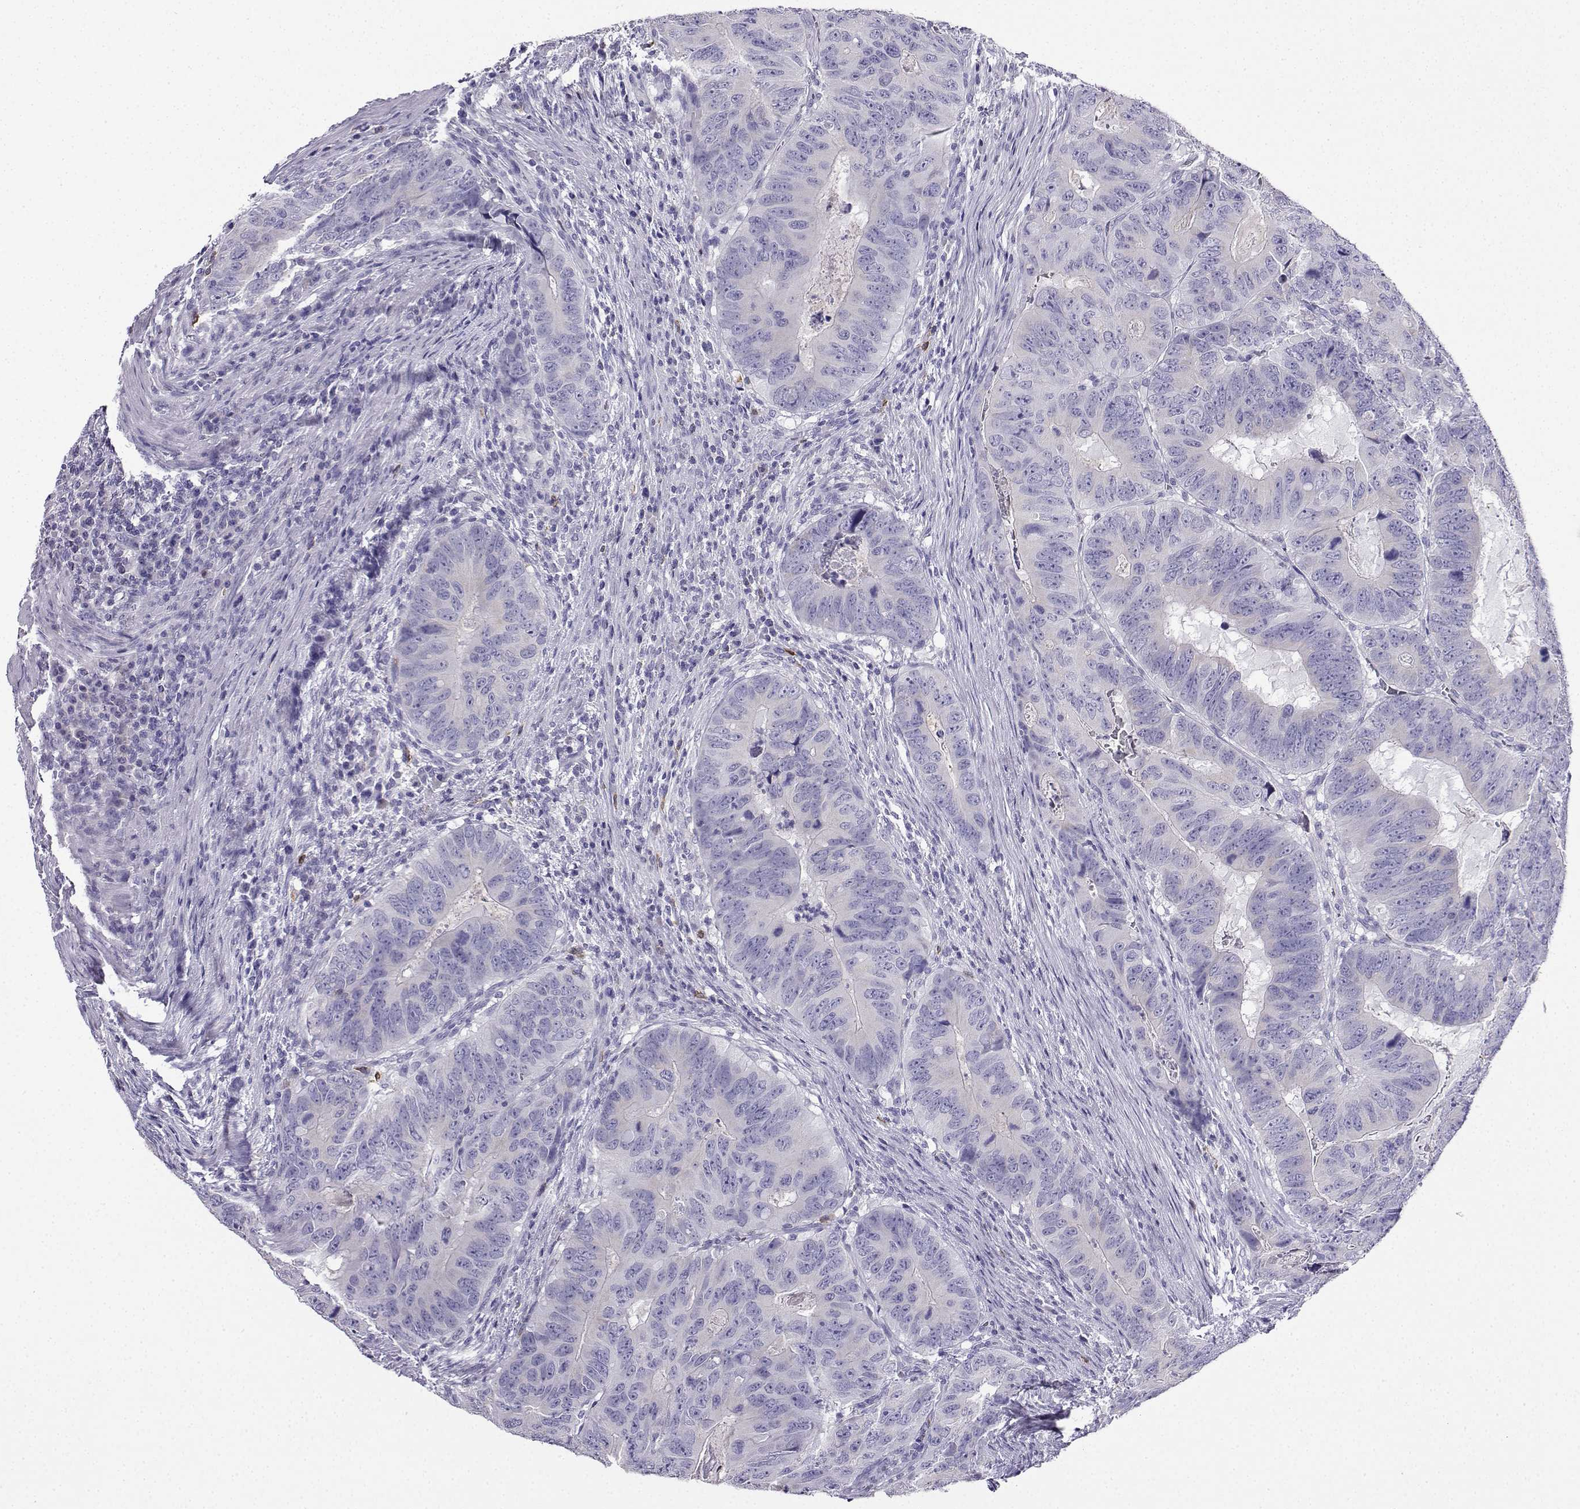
{"staining": {"intensity": "negative", "quantity": "none", "location": "none"}, "tissue": "colorectal cancer", "cell_type": "Tumor cells", "image_type": "cancer", "snomed": [{"axis": "morphology", "description": "Adenocarcinoma, NOS"}, {"axis": "topography", "description": "Colon"}], "caption": "There is no significant staining in tumor cells of colorectal adenocarcinoma.", "gene": "LINGO1", "patient": {"sex": "male", "age": 79}}